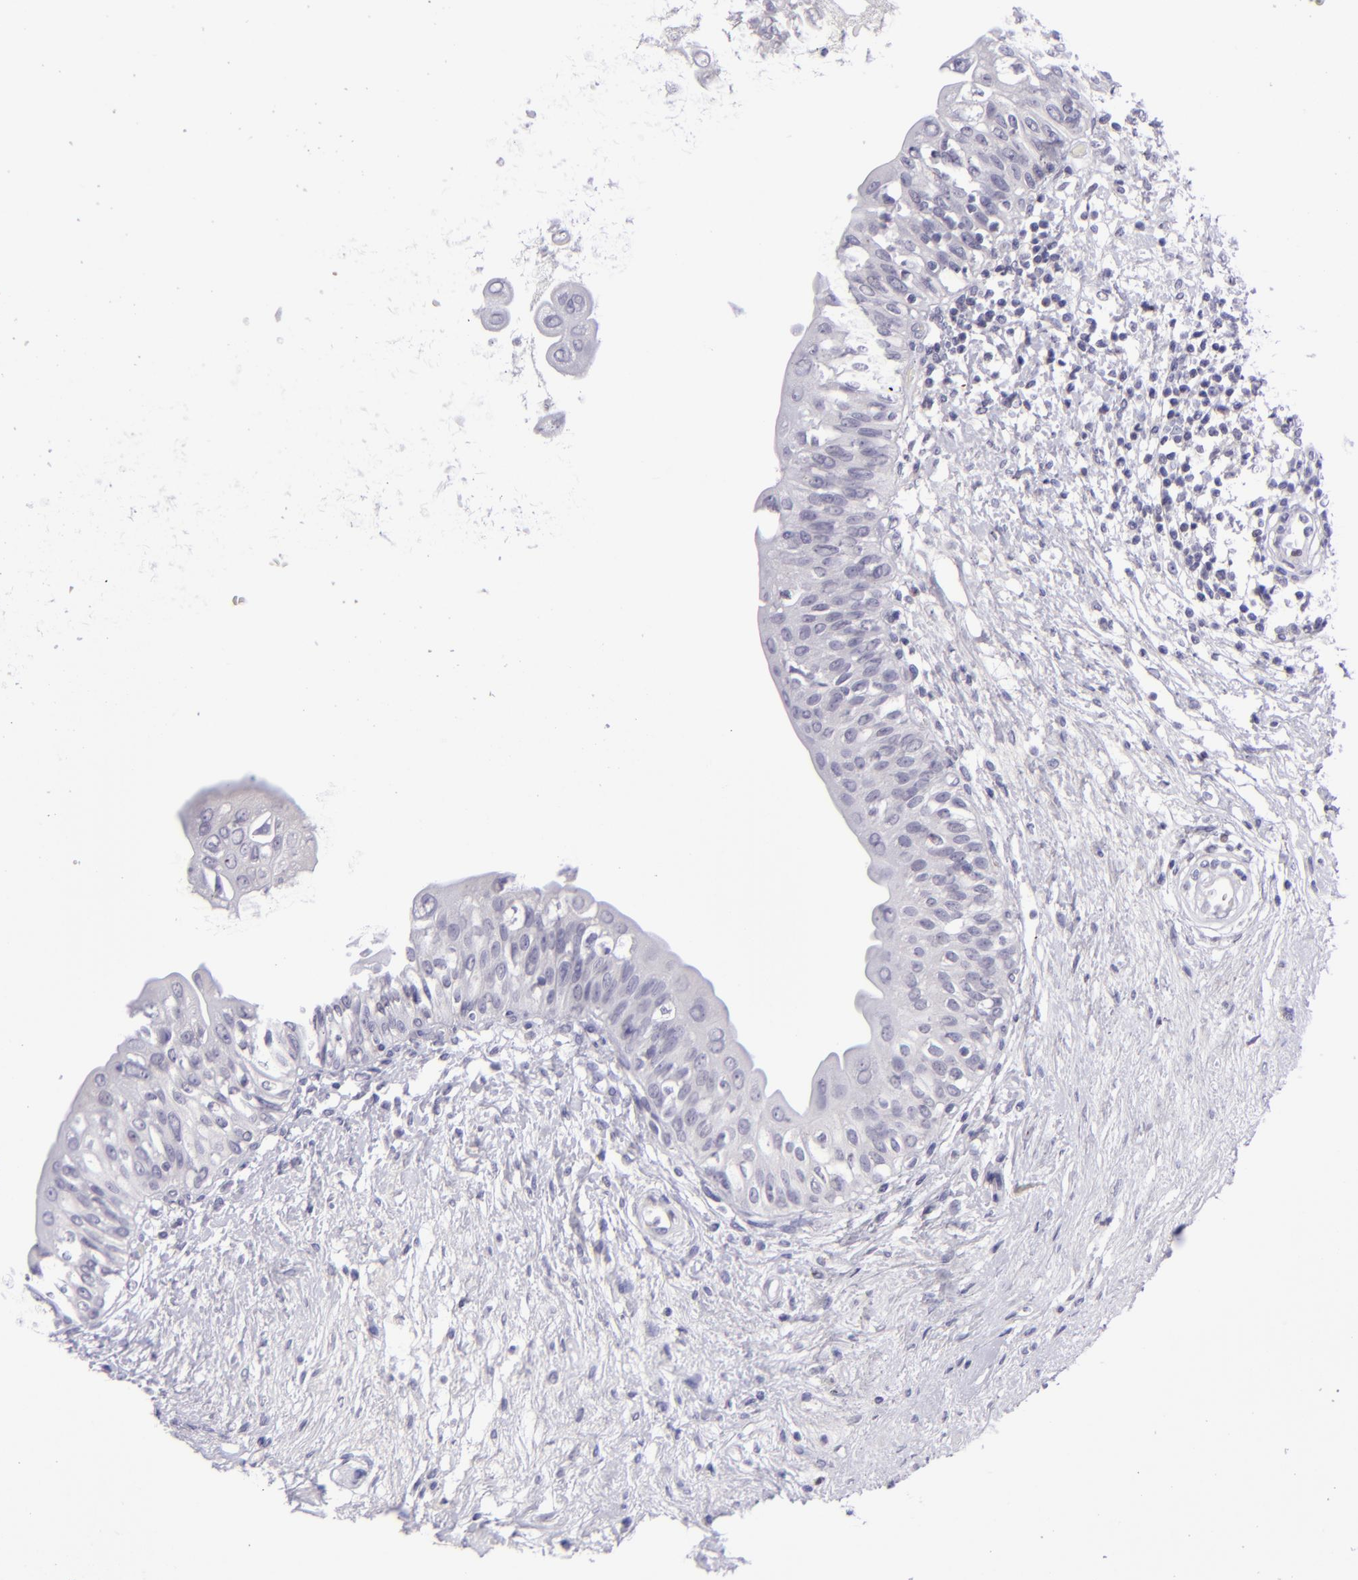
{"staining": {"intensity": "negative", "quantity": "none", "location": "none"}, "tissue": "urinary bladder", "cell_type": "Urothelial cells", "image_type": "normal", "snomed": [{"axis": "morphology", "description": "Normal tissue, NOS"}, {"axis": "topography", "description": "Urinary bladder"}], "caption": "The image displays no staining of urothelial cells in benign urinary bladder.", "gene": "POU2F2", "patient": {"sex": "female", "age": 55}}